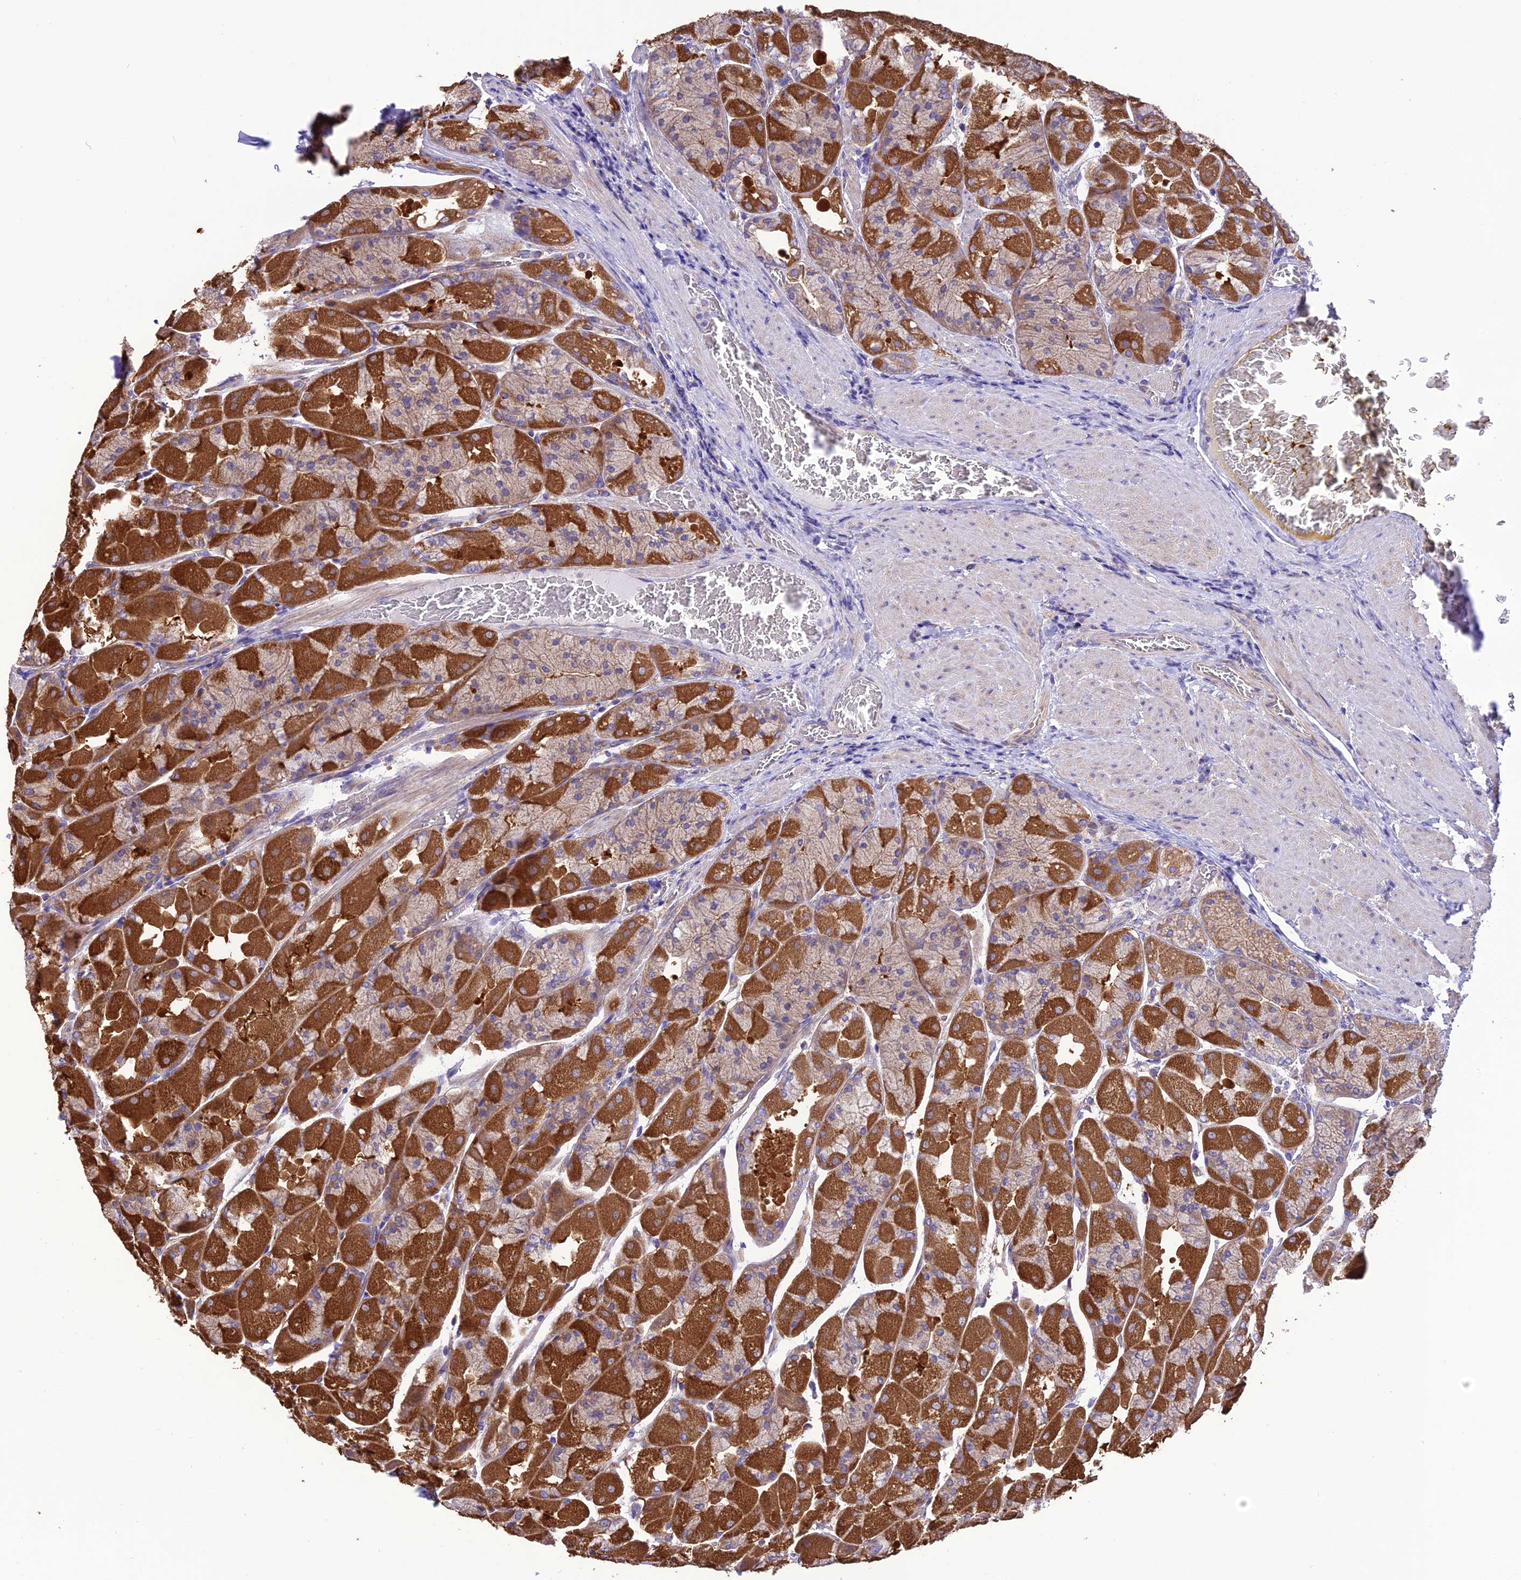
{"staining": {"intensity": "strong", "quantity": "25%-75%", "location": "cytoplasmic/membranous"}, "tissue": "stomach", "cell_type": "Glandular cells", "image_type": "normal", "snomed": [{"axis": "morphology", "description": "Normal tissue, NOS"}, {"axis": "topography", "description": "Stomach"}], "caption": "DAB (3,3'-diaminobenzidine) immunohistochemical staining of benign stomach shows strong cytoplasmic/membranous protein positivity in approximately 25%-75% of glandular cells. The staining was performed using DAB to visualize the protein expression in brown, while the nuclei were stained in blue with hematoxylin (Magnification: 20x).", "gene": "MAP3K12", "patient": {"sex": "female", "age": 61}}